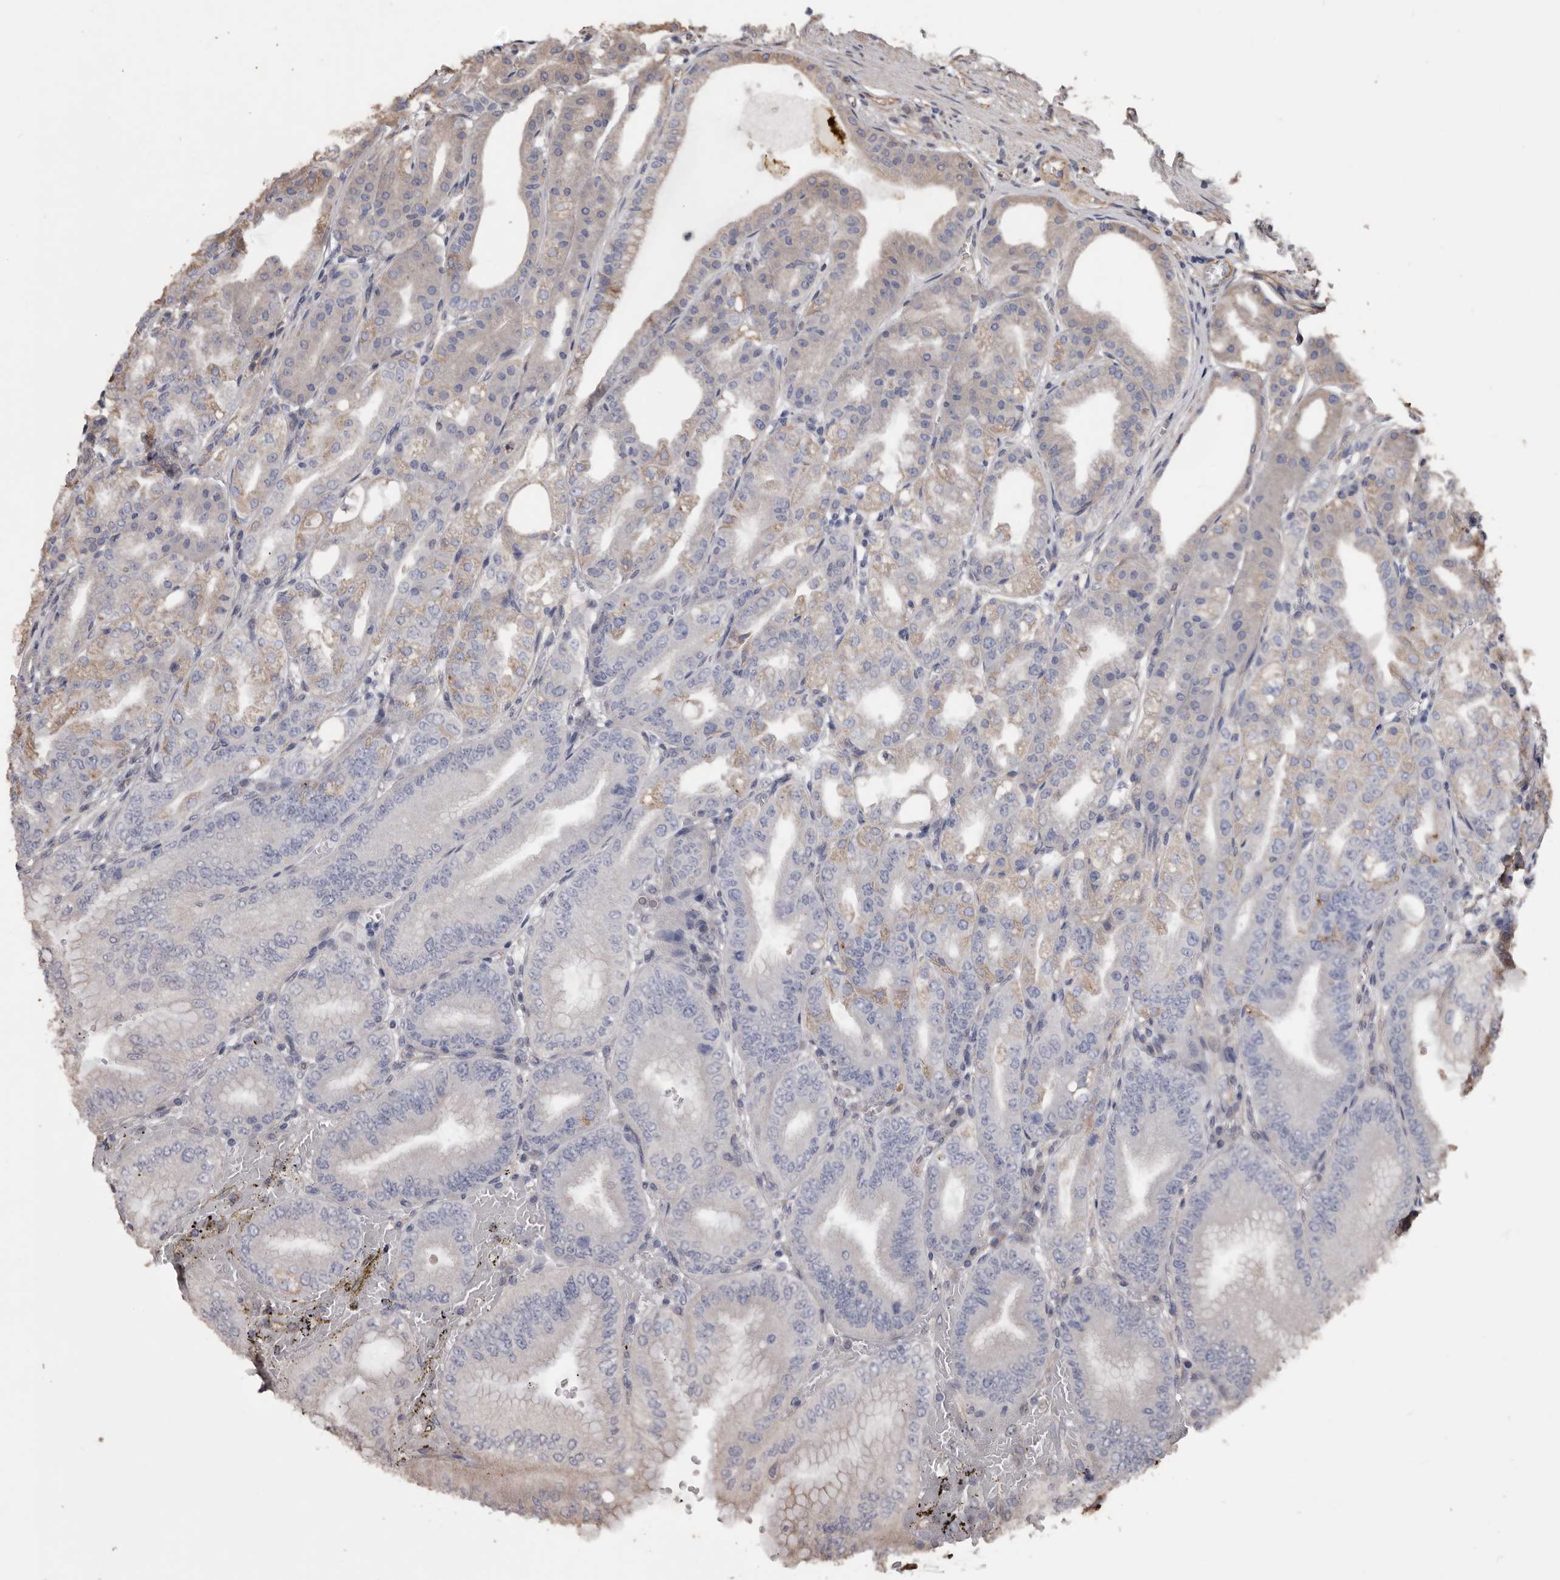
{"staining": {"intensity": "weak", "quantity": "<25%", "location": "cytoplasmic/membranous"}, "tissue": "stomach", "cell_type": "Glandular cells", "image_type": "normal", "snomed": [{"axis": "morphology", "description": "Normal tissue, NOS"}, {"axis": "topography", "description": "Stomach, lower"}], "caption": "DAB immunohistochemical staining of unremarkable human stomach shows no significant staining in glandular cells. Brightfield microscopy of immunohistochemistry (IHC) stained with DAB (3,3'-diaminobenzidine) (brown) and hematoxylin (blue), captured at high magnification.", "gene": "CEP104", "patient": {"sex": "male", "age": 71}}